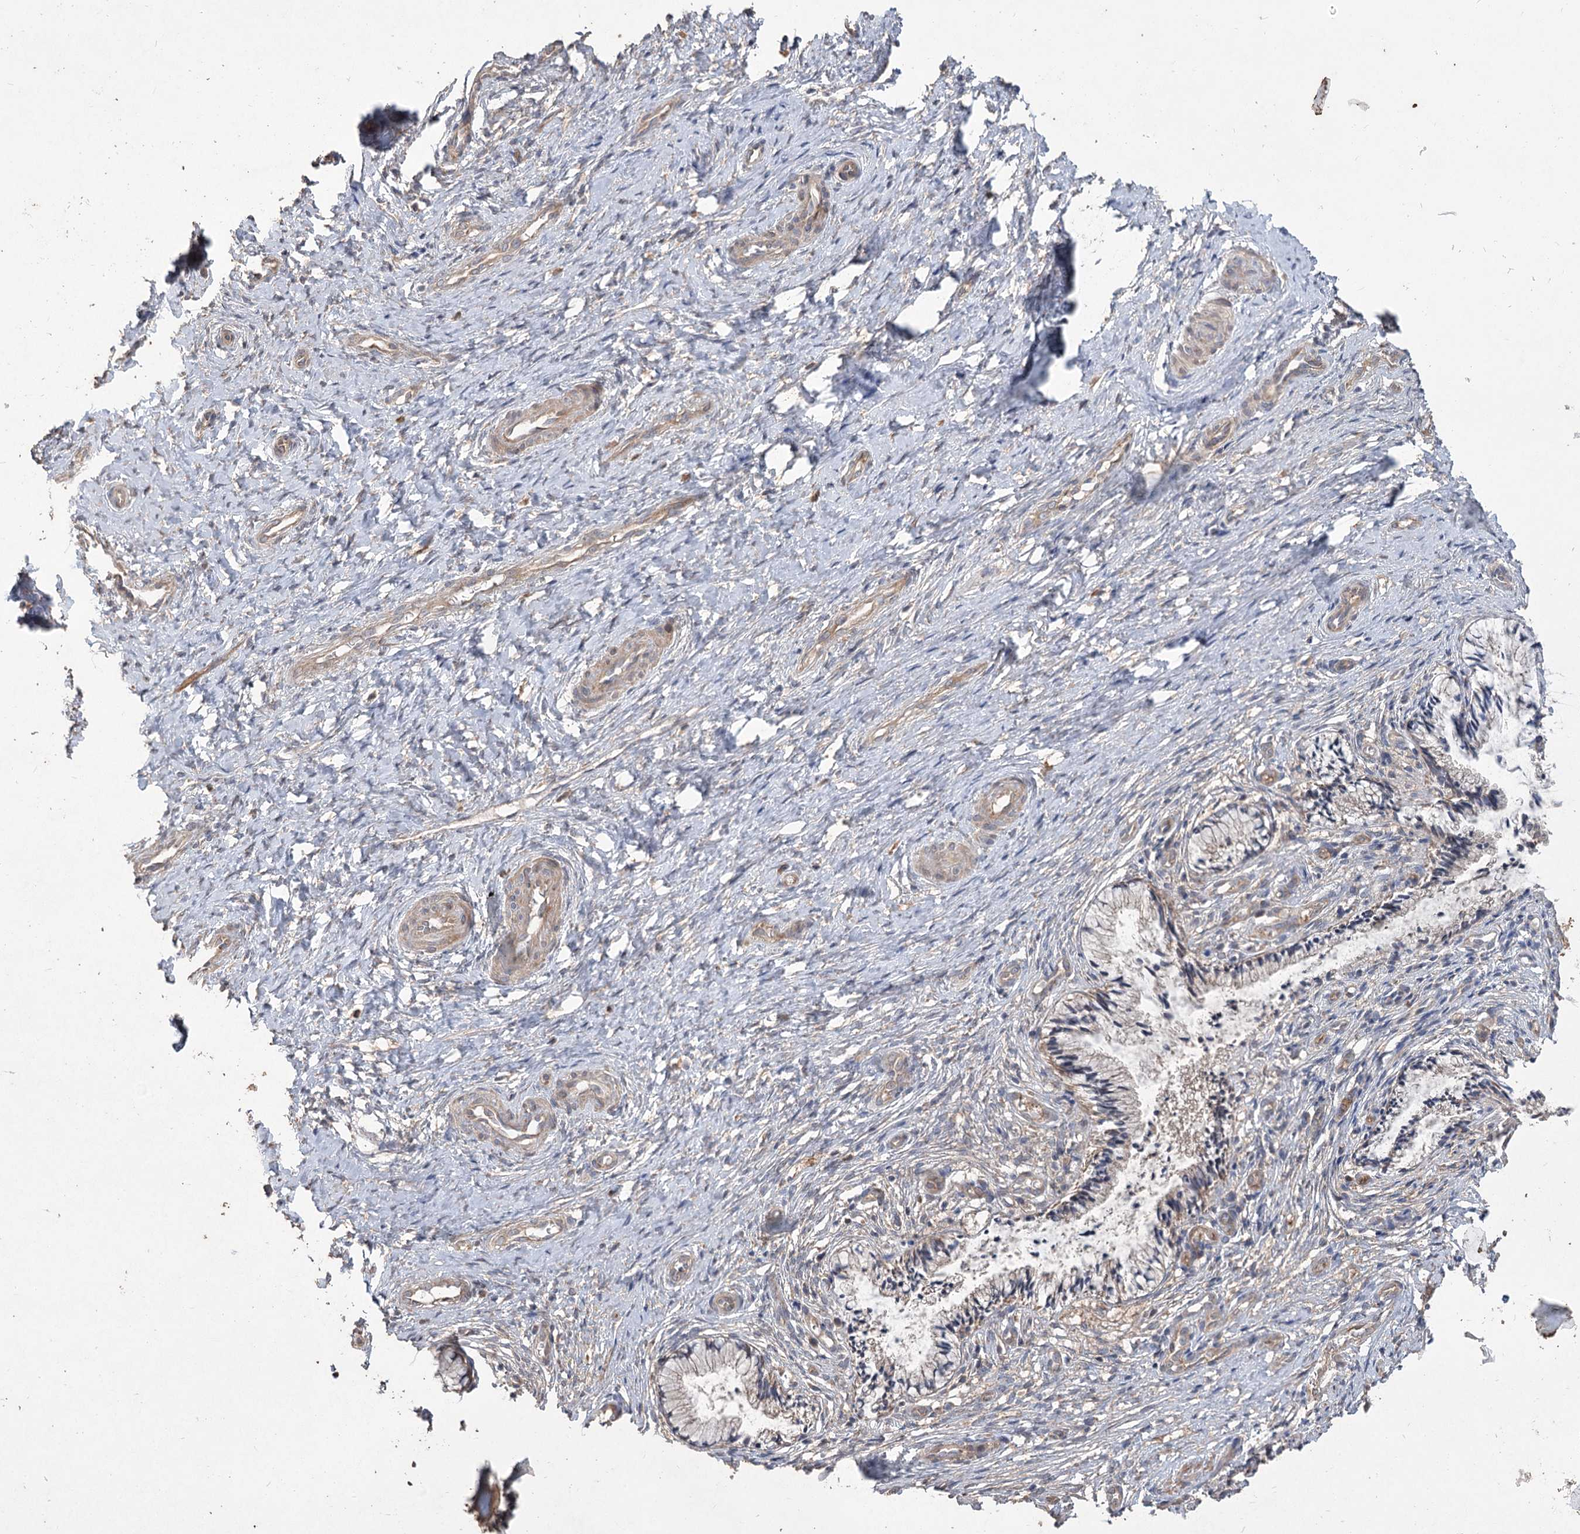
{"staining": {"intensity": "moderate", "quantity": "25%-75%", "location": "cytoplasmic/membranous"}, "tissue": "cervix", "cell_type": "Glandular cells", "image_type": "normal", "snomed": [{"axis": "morphology", "description": "Normal tissue, NOS"}, {"axis": "topography", "description": "Cervix"}], "caption": "Cervix stained with DAB (3,3'-diaminobenzidine) immunohistochemistry demonstrates medium levels of moderate cytoplasmic/membranous staining in about 25%-75% of glandular cells.", "gene": "RIN2", "patient": {"sex": "female", "age": 36}}